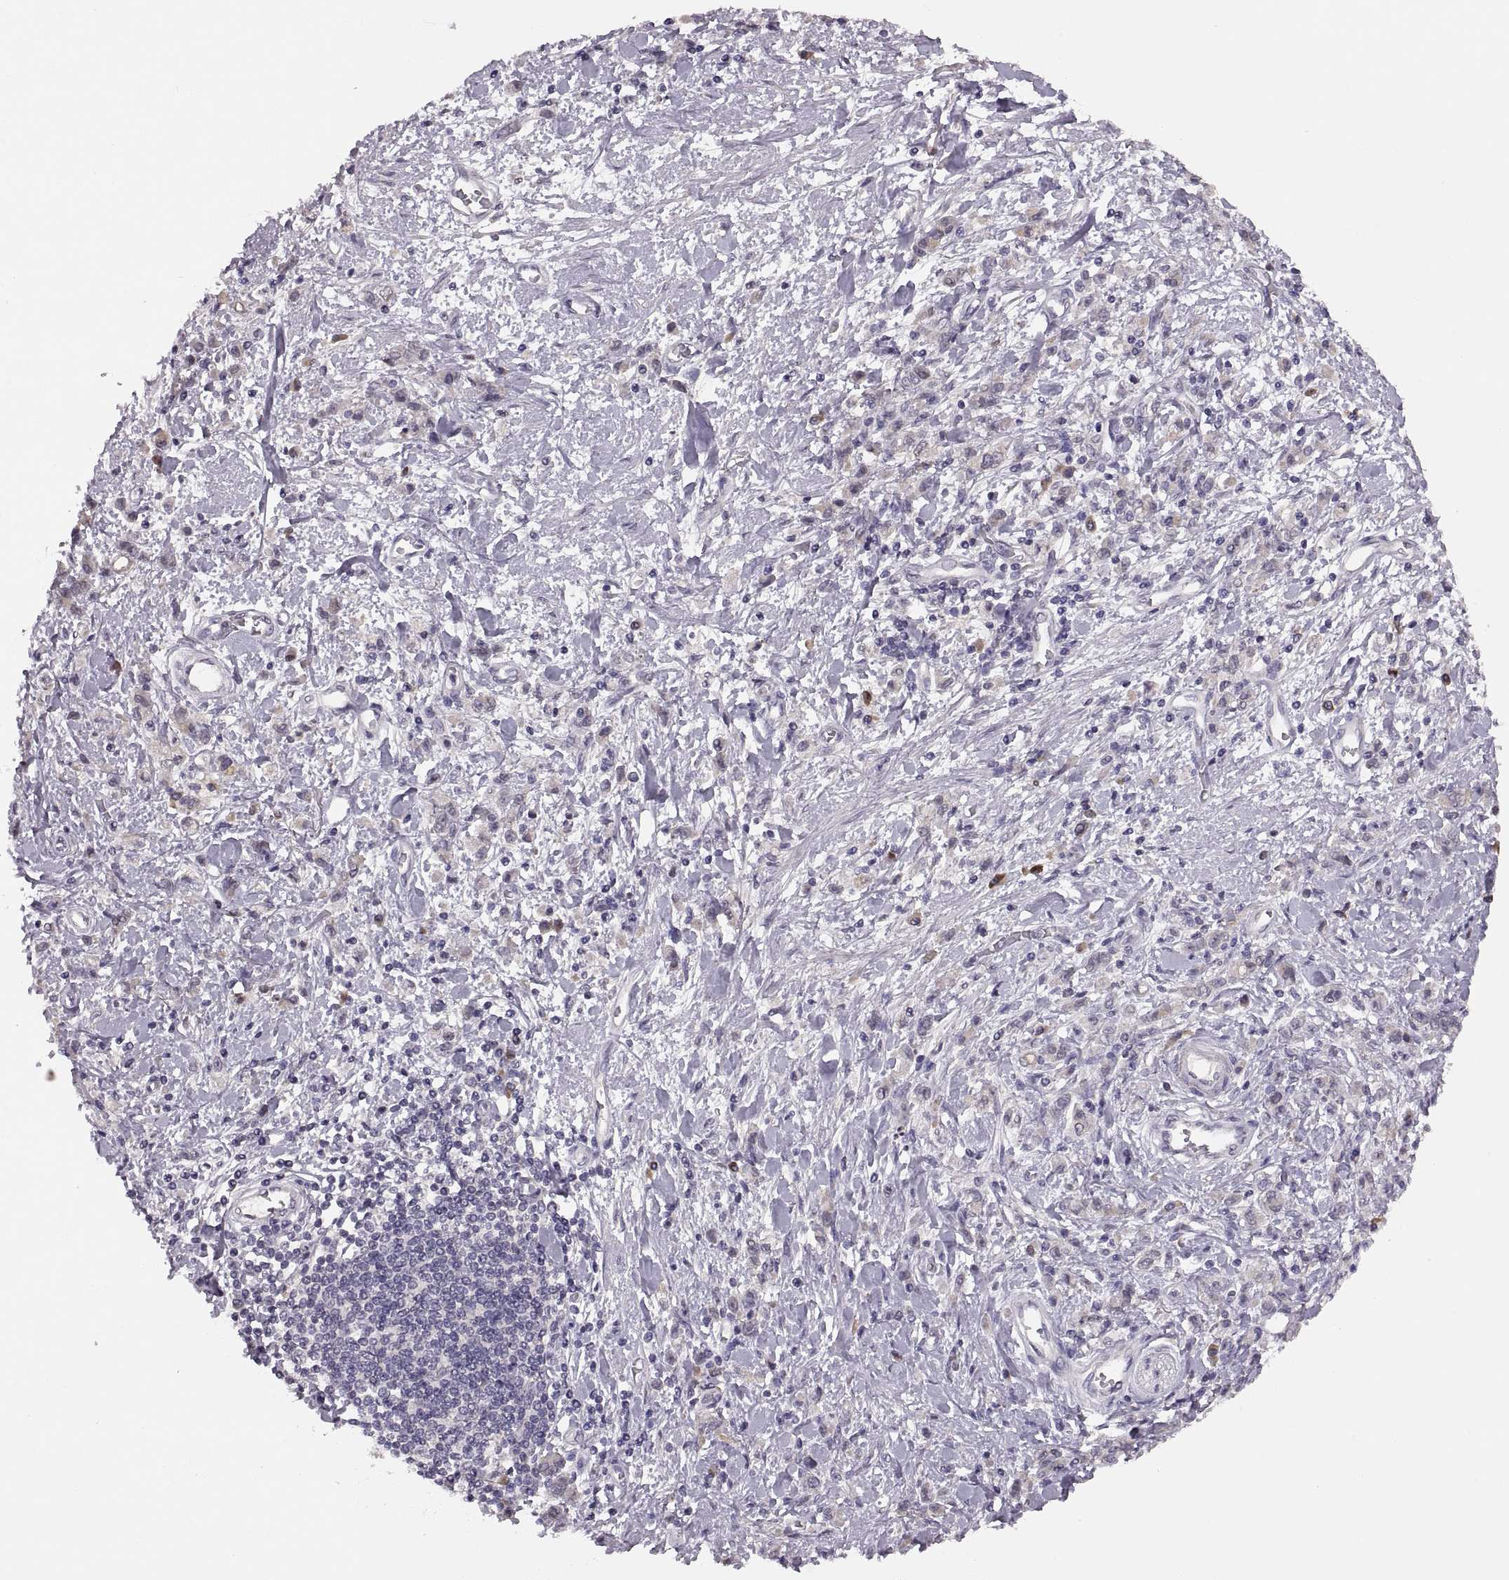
{"staining": {"intensity": "weak", "quantity": "25%-75%", "location": "cytoplasmic/membranous"}, "tissue": "stomach cancer", "cell_type": "Tumor cells", "image_type": "cancer", "snomed": [{"axis": "morphology", "description": "Adenocarcinoma, NOS"}, {"axis": "topography", "description": "Stomach"}], "caption": "IHC image of neoplastic tissue: stomach adenocarcinoma stained using immunohistochemistry (IHC) demonstrates low levels of weak protein expression localized specifically in the cytoplasmic/membranous of tumor cells, appearing as a cytoplasmic/membranous brown color.", "gene": "ADH6", "patient": {"sex": "male", "age": 77}}